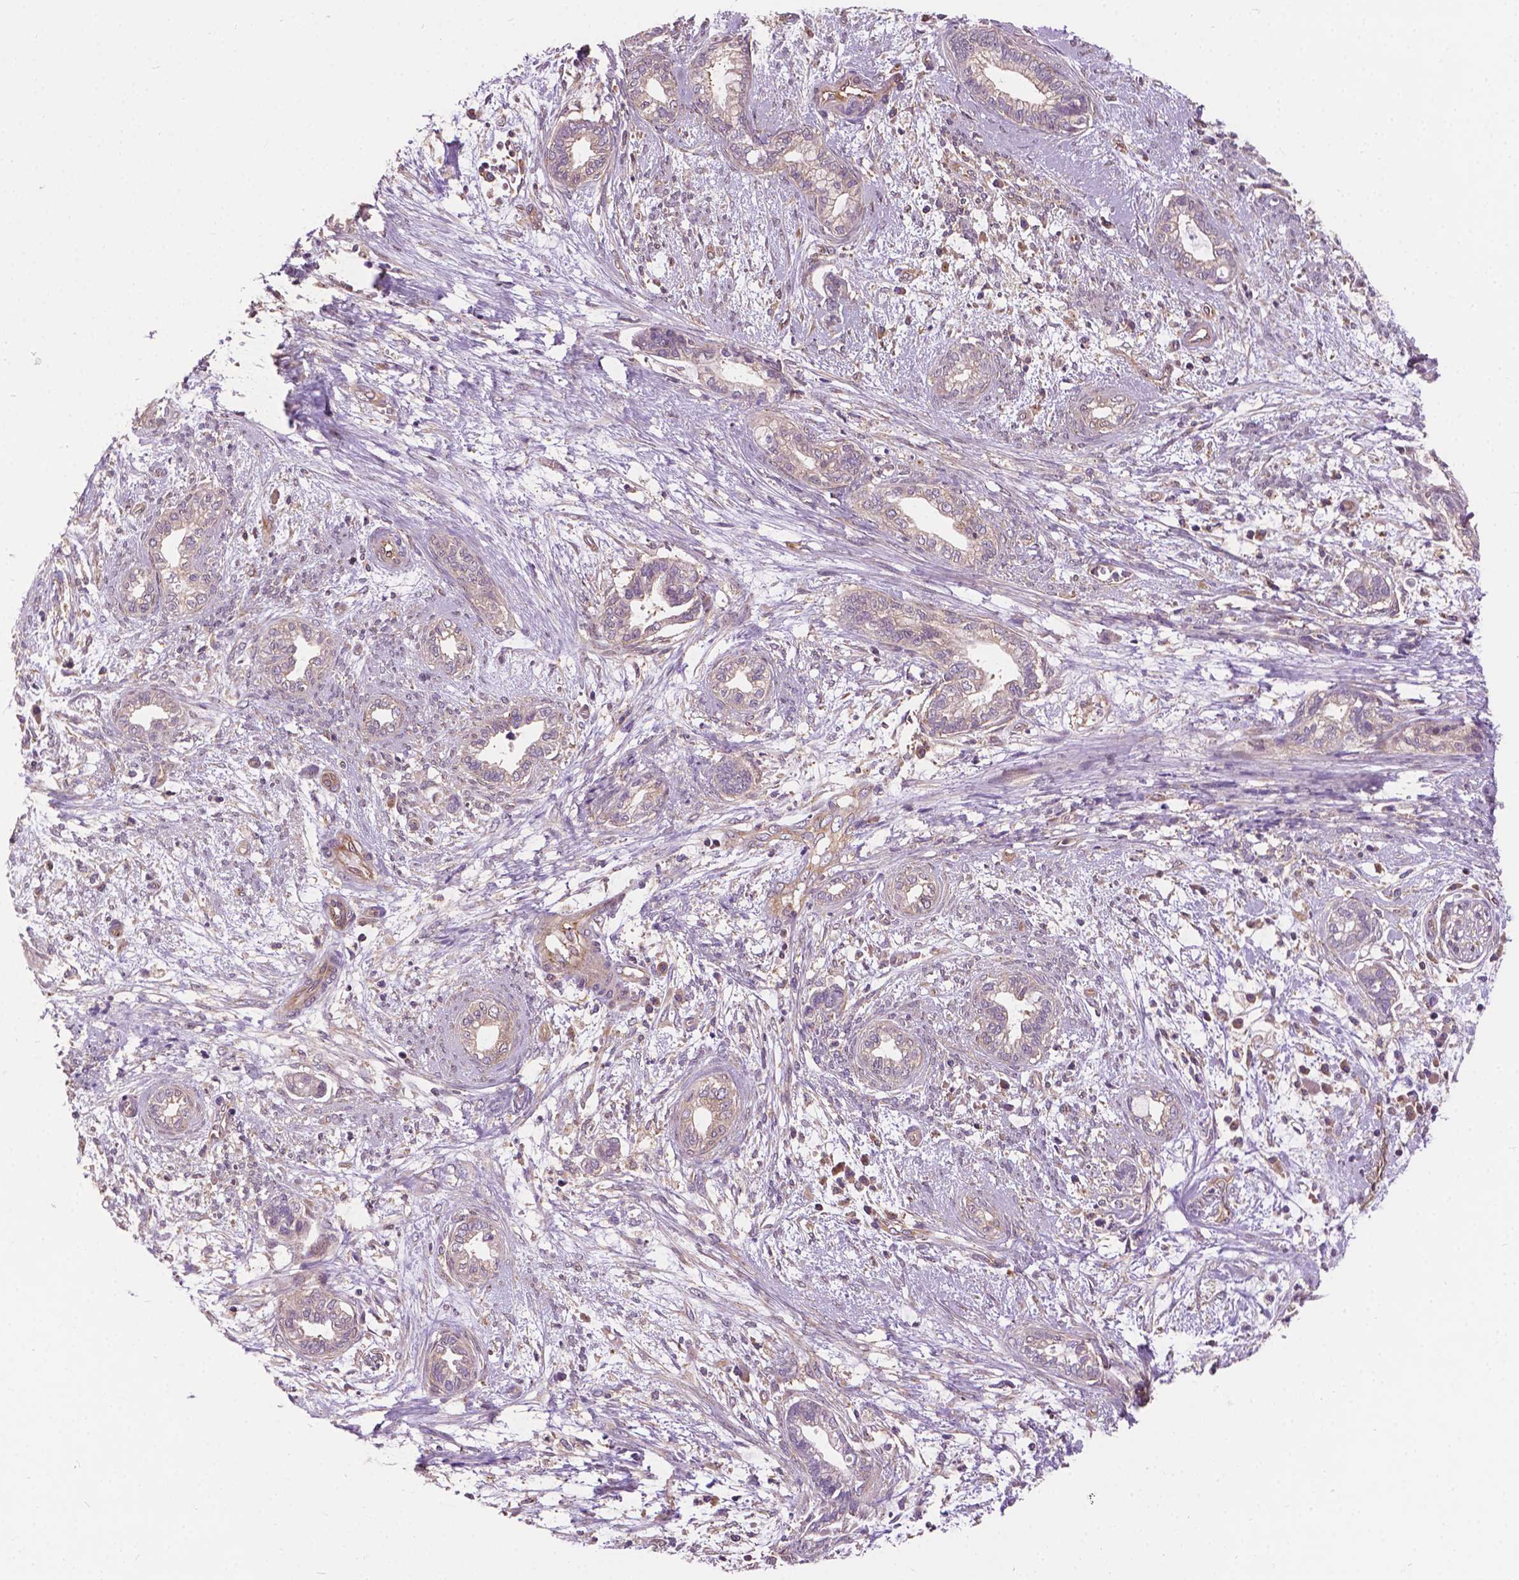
{"staining": {"intensity": "negative", "quantity": "none", "location": "none"}, "tissue": "cervical cancer", "cell_type": "Tumor cells", "image_type": "cancer", "snomed": [{"axis": "morphology", "description": "Adenocarcinoma, NOS"}, {"axis": "topography", "description": "Cervix"}], "caption": "Tumor cells show no significant protein expression in adenocarcinoma (cervical).", "gene": "MZT1", "patient": {"sex": "female", "age": 62}}